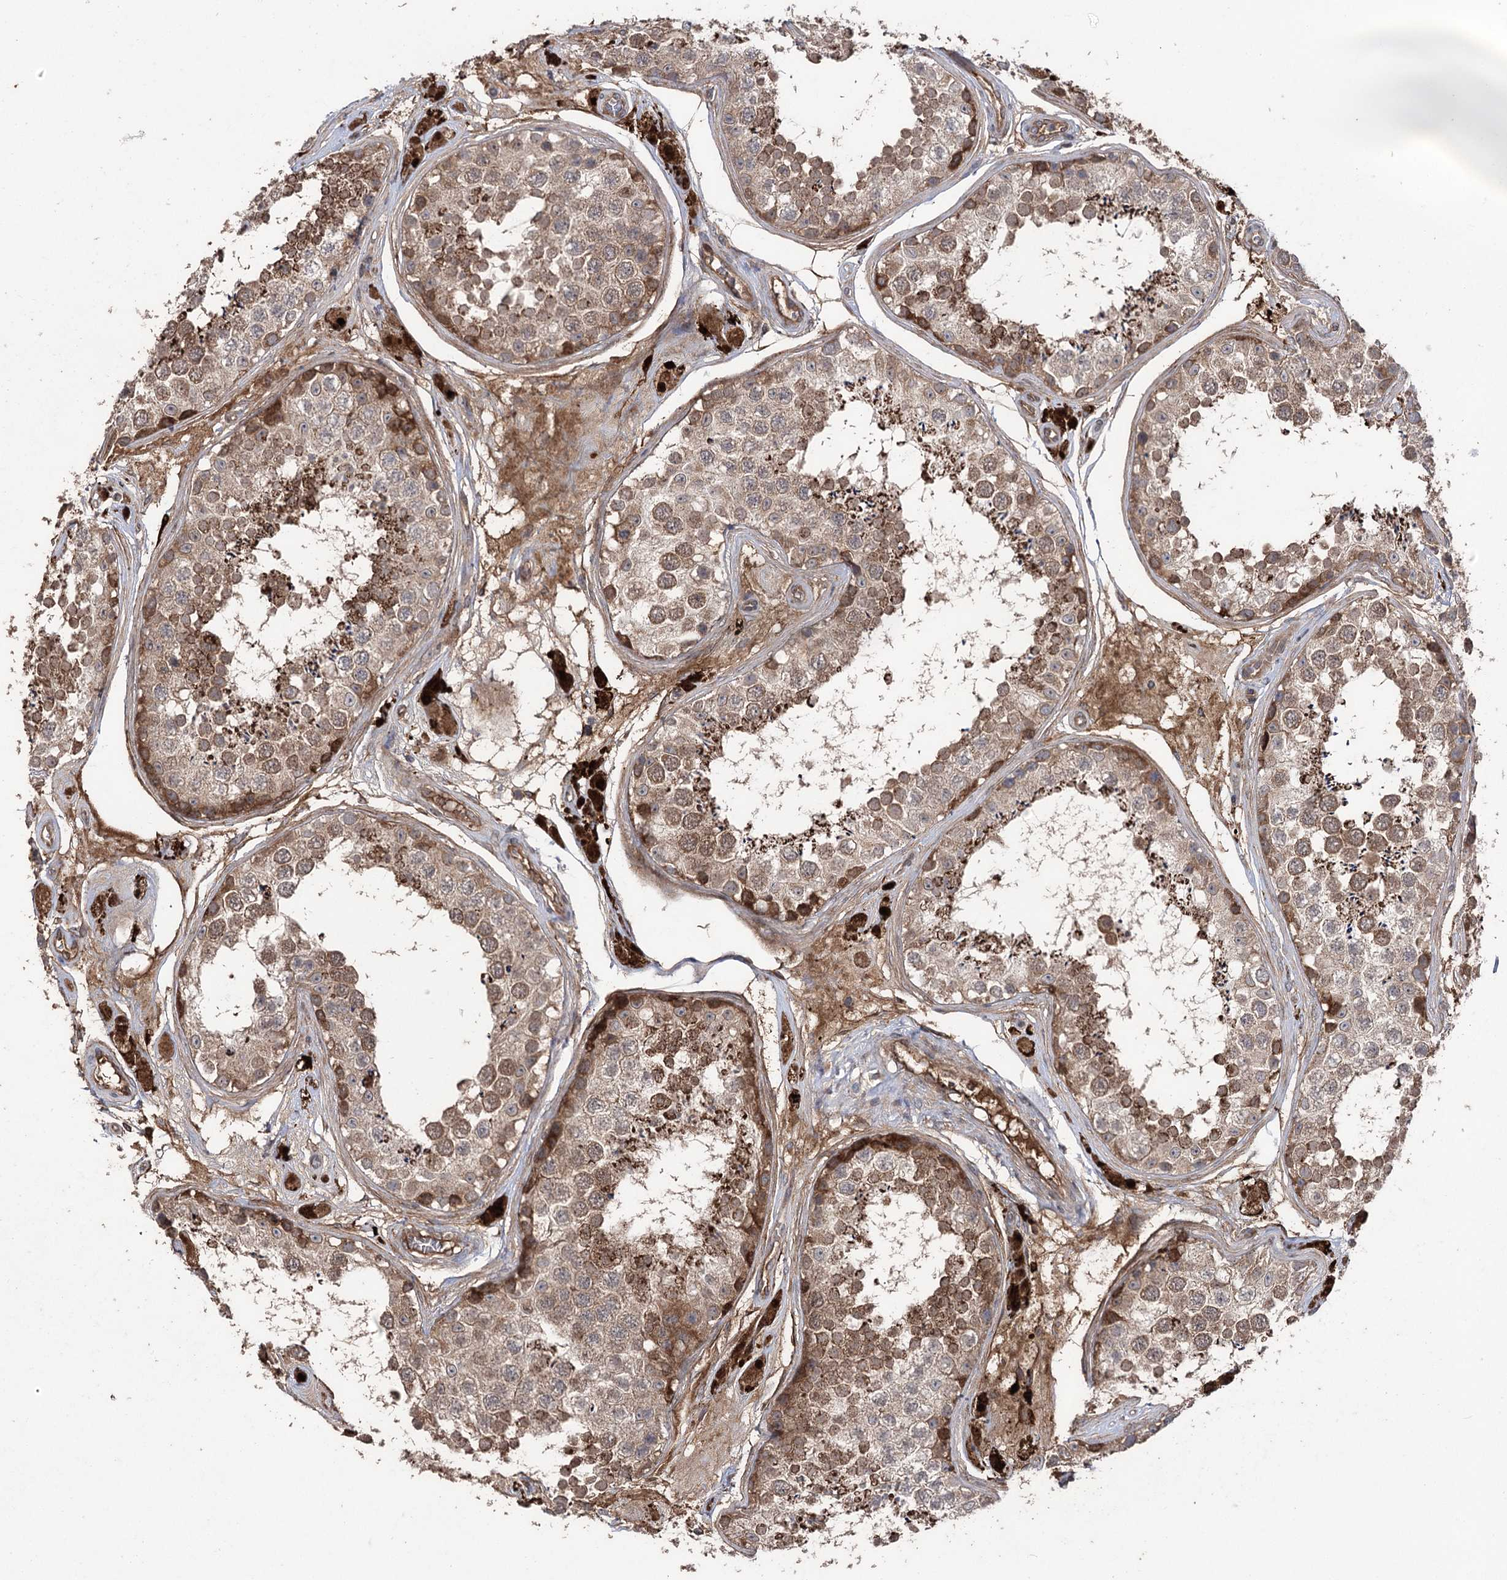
{"staining": {"intensity": "moderate", "quantity": ">75%", "location": "cytoplasmic/membranous"}, "tissue": "testis", "cell_type": "Cells in seminiferous ducts", "image_type": "normal", "snomed": [{"axis": "morphology", "description": "Normal tissue, NOS"}, {"axis": "topography", "description": "Testis"}], "caption": "High-magnification brightfield microscopy of unremarkable testis stained with DAB (3,3'-diaminobenzidine) (brown) and counterstained with hematoxylin (blue). cells in seminiferous ducts exhibit moderate cytoplasmic/membranous staining is present in approximately>75% of cells. The staining is performed using DAB (3,3'-diaminobenzidine) brown chromogen to label protein expression. The nuclei are counter-stained blue using hematoxylin.", "gene": "OTUD1", "patient": {"sex": "male", "age": 25}}